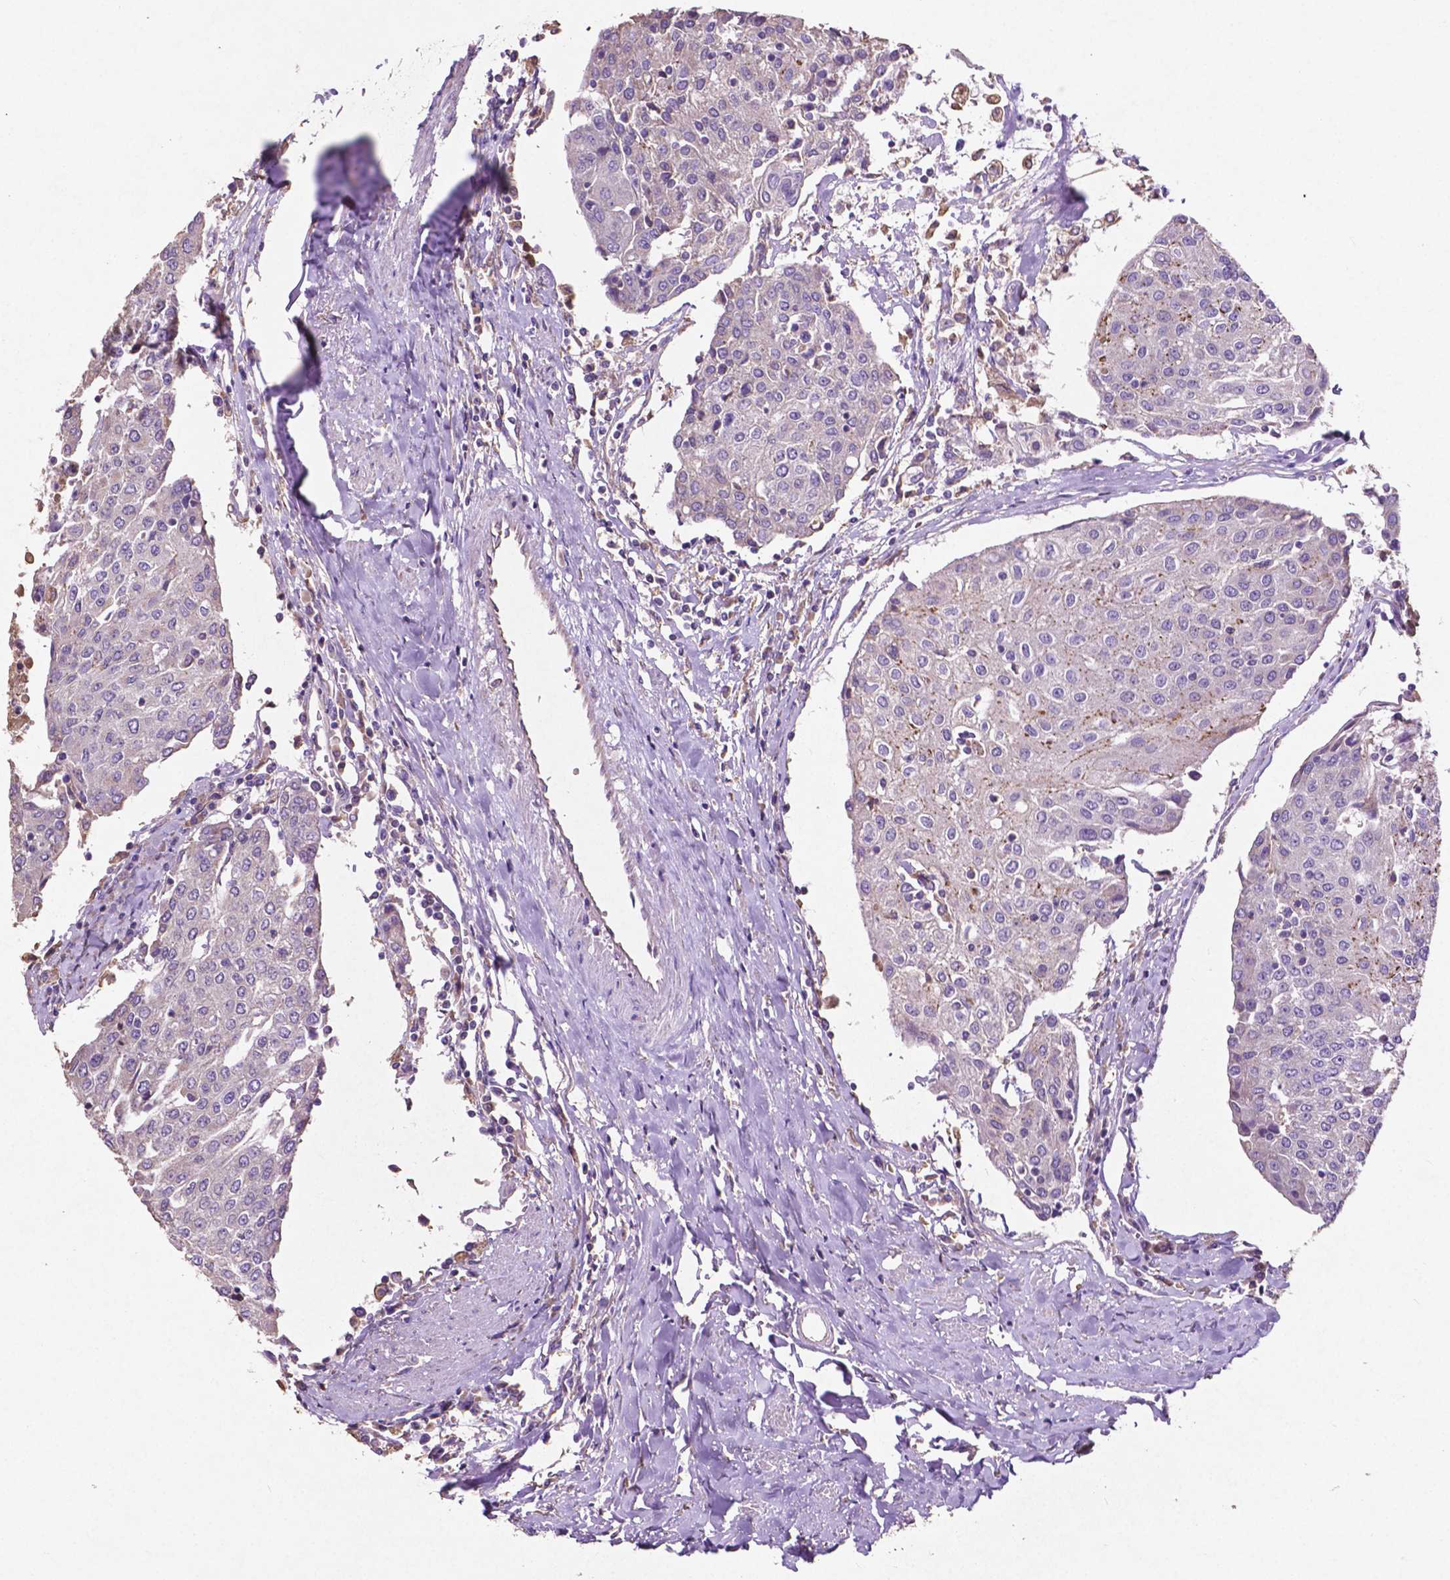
{"staining": {"intensity": "negative", "quantity": "none", "location": "none"}, "tissue": "urothelial cancer", "cell_type": "Tumor cells", "image_type": "cancer", "snomed": [{"axis": "morphology", "description": "Urothelial carcinoma, High grade"}, {"axis": "topography", "description": "Urinary bladder"}], "caption": "A high-resolution micrograph shows IHC staining of high-grade urothelial carcinoma, which reveals no significant positivity in tumor cells.", "gene": "MBTPS1", "patient": {"sex": "female", "age": 85}}